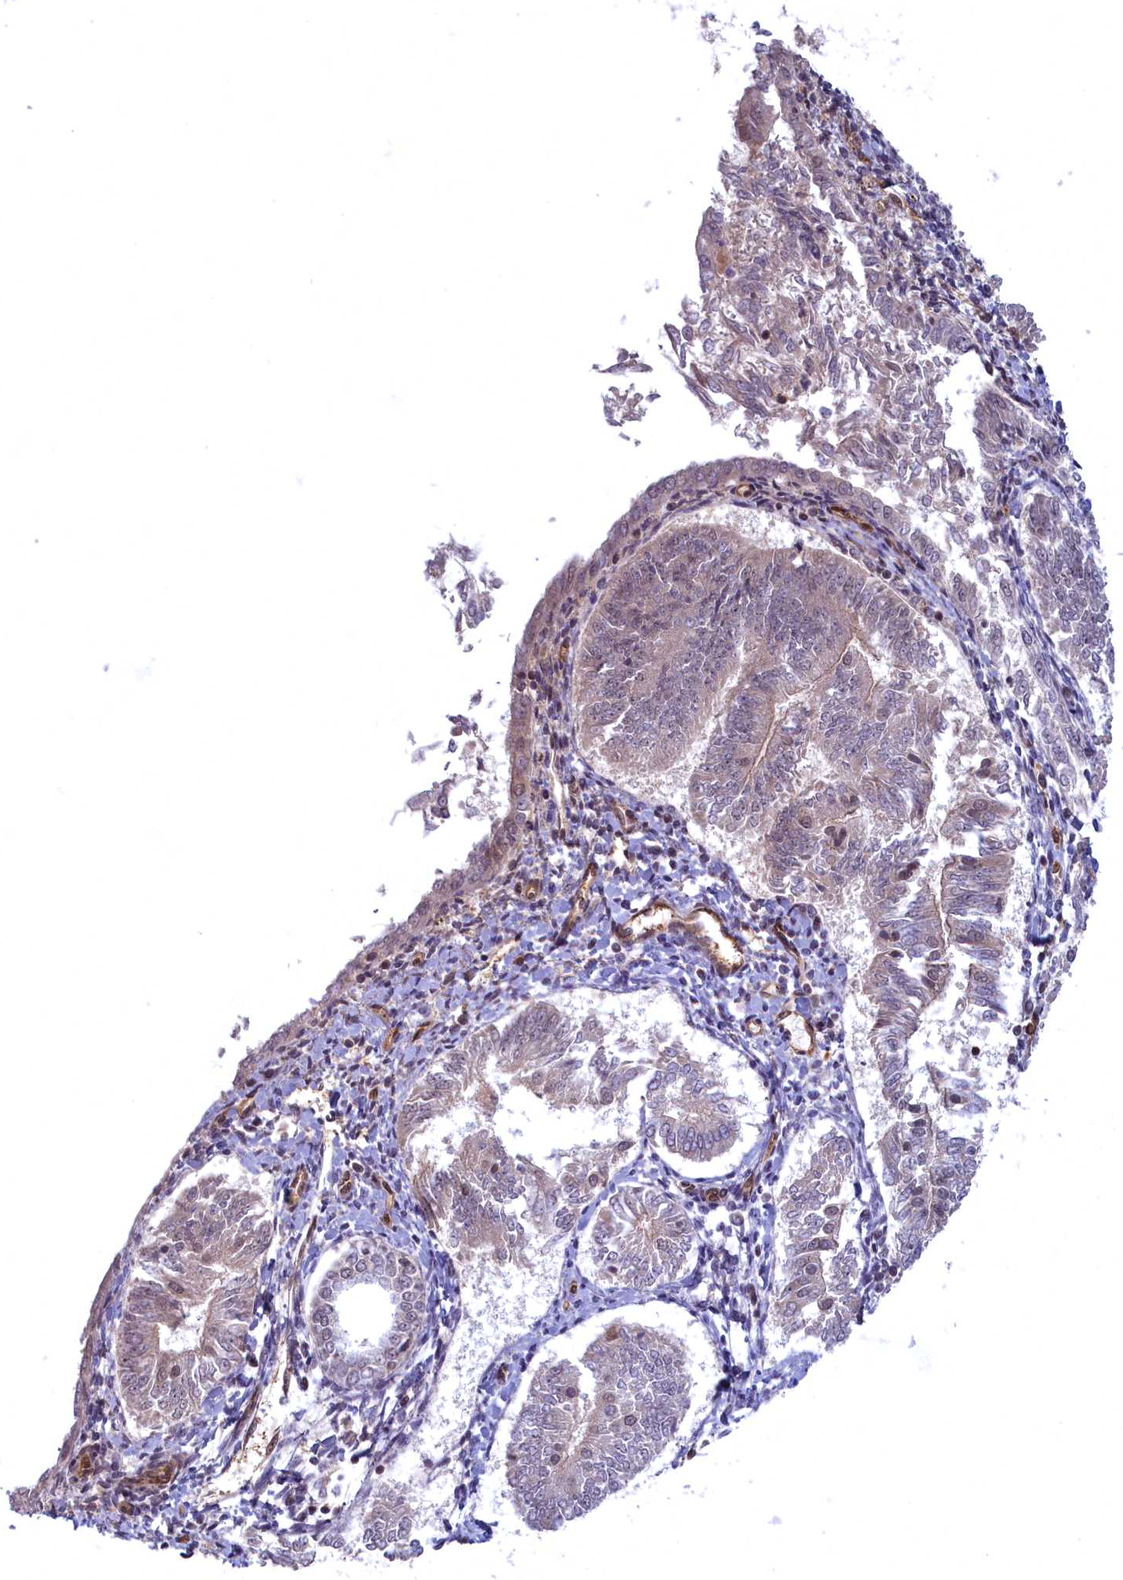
{"staining": {"intensity": "weak", "quantity": "<25%", "location": "cytoplasmic/membranous"}, "tissue": "endometrial cancer", "cell_type": "Tumor cells", "image_type": "cancer", "snomed": [{"axis": "morphology", "description": "Adenocarcinoma, NOS"}, {"axis": "topography", "description": "Endometrium"}], "caption": "IHC of human adenocarcinoma (endometrial) displays no positivity in tumor cells.", "gene": "SNRK", "patient": {"sex": "female", "age": 58}}